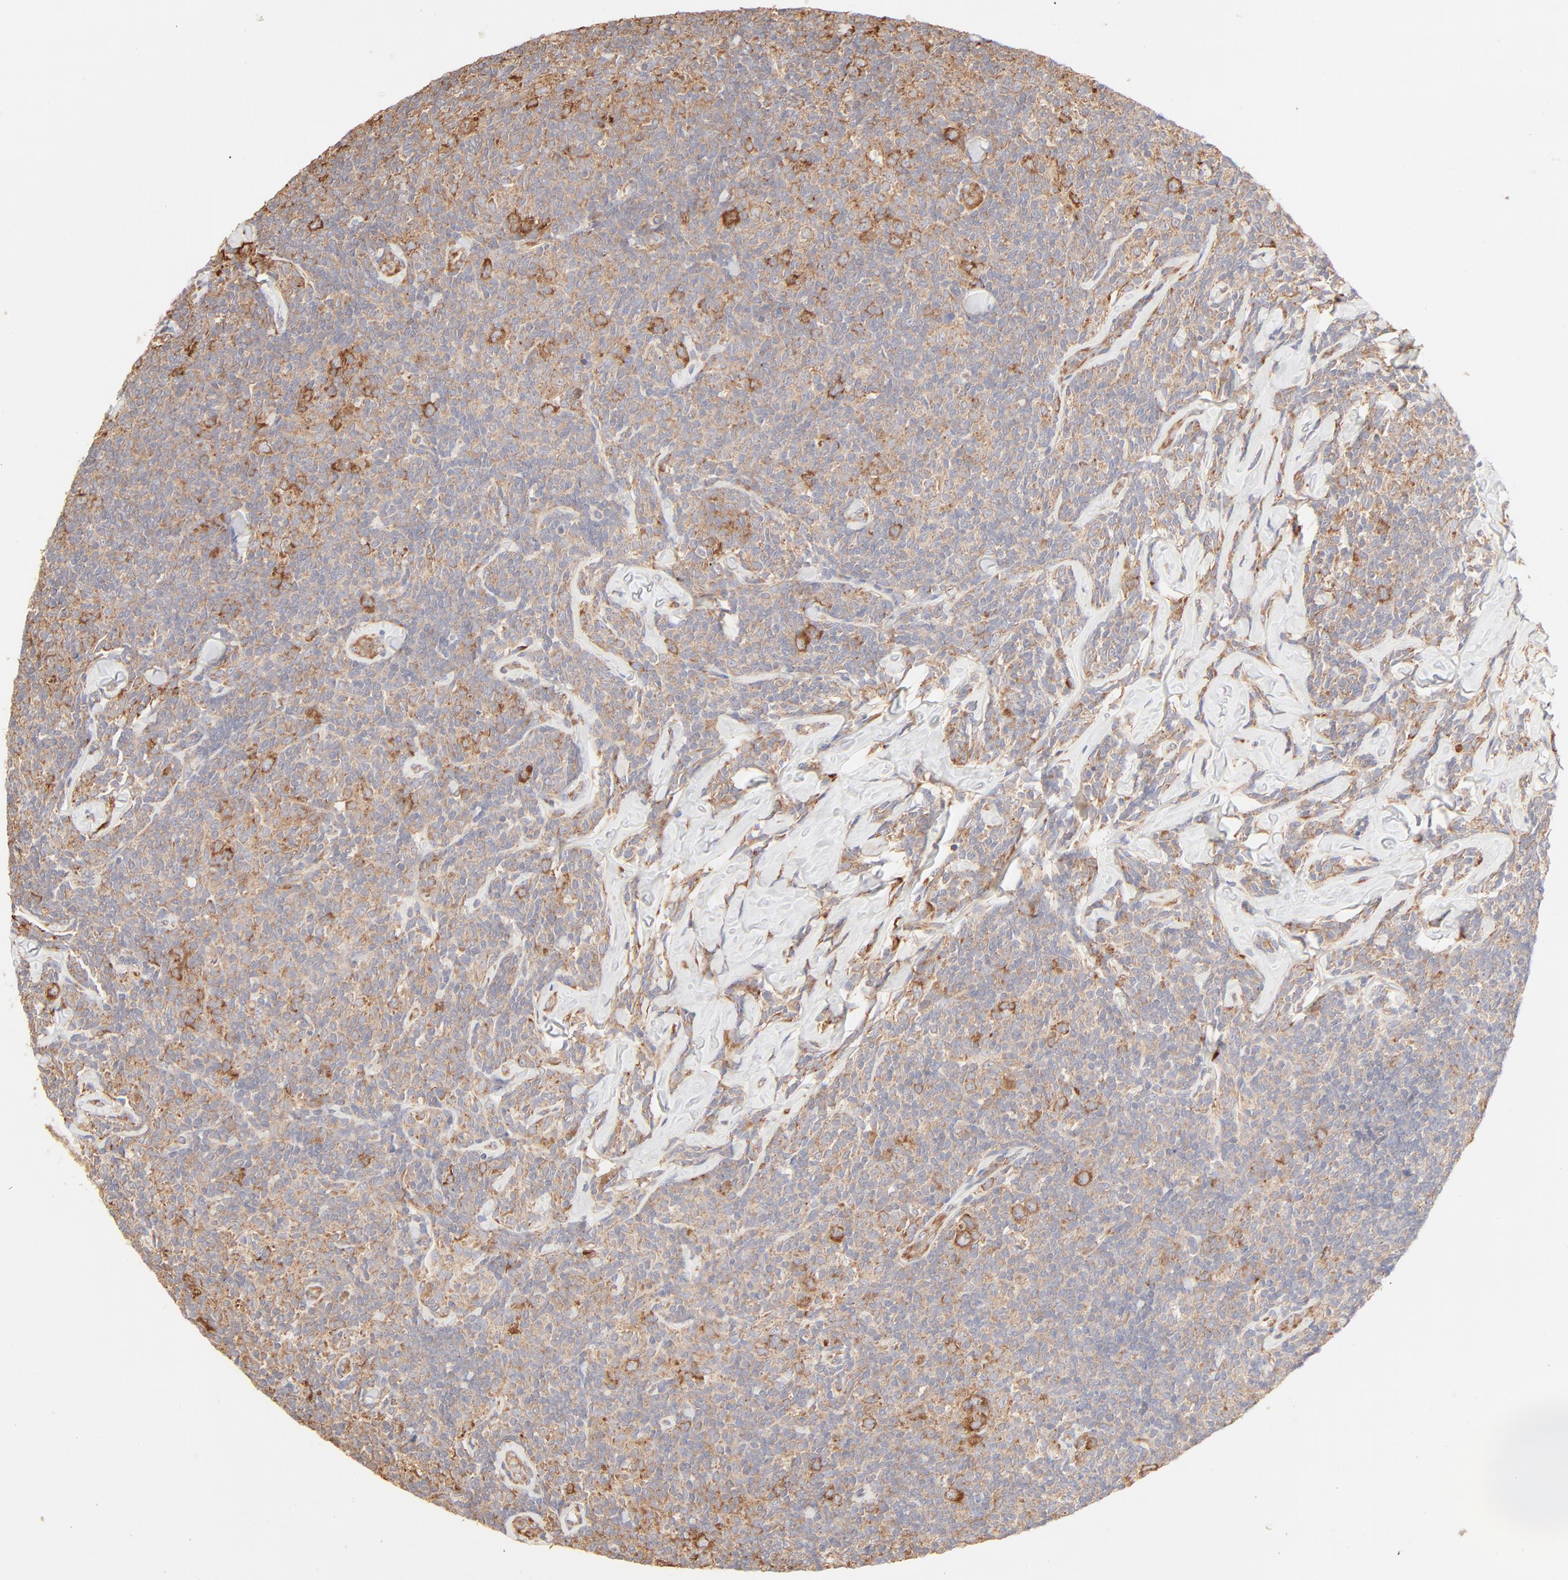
{"staining": {"intensity": "moderate", "quantity": "25%-75%", "location": "cytoplasmic/membranous"}, "tissue": "lymphoma", "cell_type": "Tumor cells", "image_type": "cancer", "snomed": [{"axis": "morphology", "description": "Malignant lymphoma, non-Hodgkin's type, Low grade"}, {"axis": "topography", "description": "Lymph node"}], "caption": "Malignant lymphoma, non-Hodgkin's type (low-grade) tissue displays moderate cytoplasmic/membranous expression in approximately 25%-75% of tumor cells, visualized by immunohistochemistry.", "gene": "RPS20", "patient": {"sex": "female", "age": 56}}